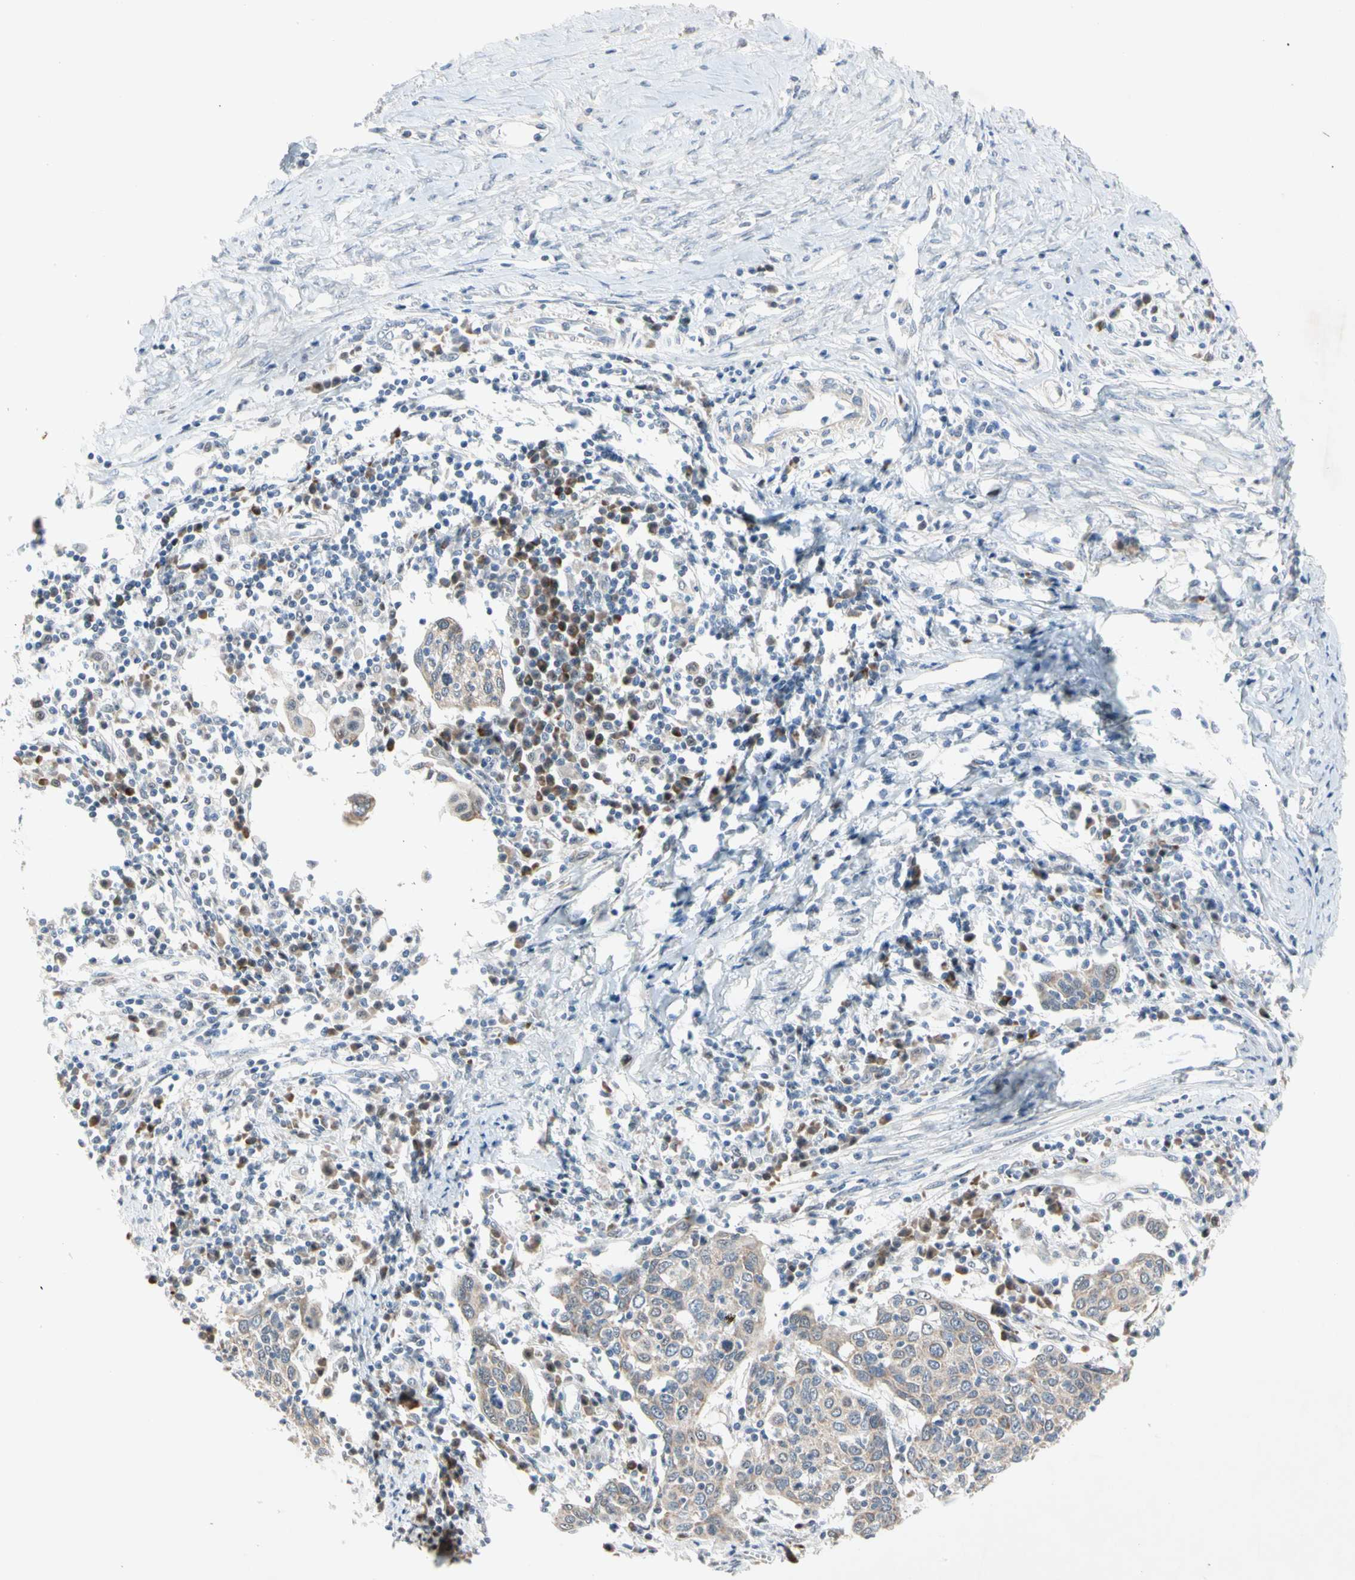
{"staining": {"intensity": "weak", "quantity": ">75%", "location": "cytoplasmic/membranous"}, "tissue": "cervical cancer", "cell_type": "Tumor cells", "image_type": "cancer", "snomed": [{"axis": "morphology", "description": "Squamous cell carcinoma, NOS"}, {"axis": "topography", "description": "Cervix"}], "caption": "Cervical cancer (squamous cell carcinoma) stained with DAB immunohistochemistry (IHC) exhibits low levels of weak cytoplasmic/membranous positivity in about >75% of tumor cells.", "gene": "MARK1", "patient": {"sex": "female", "age": 40}}